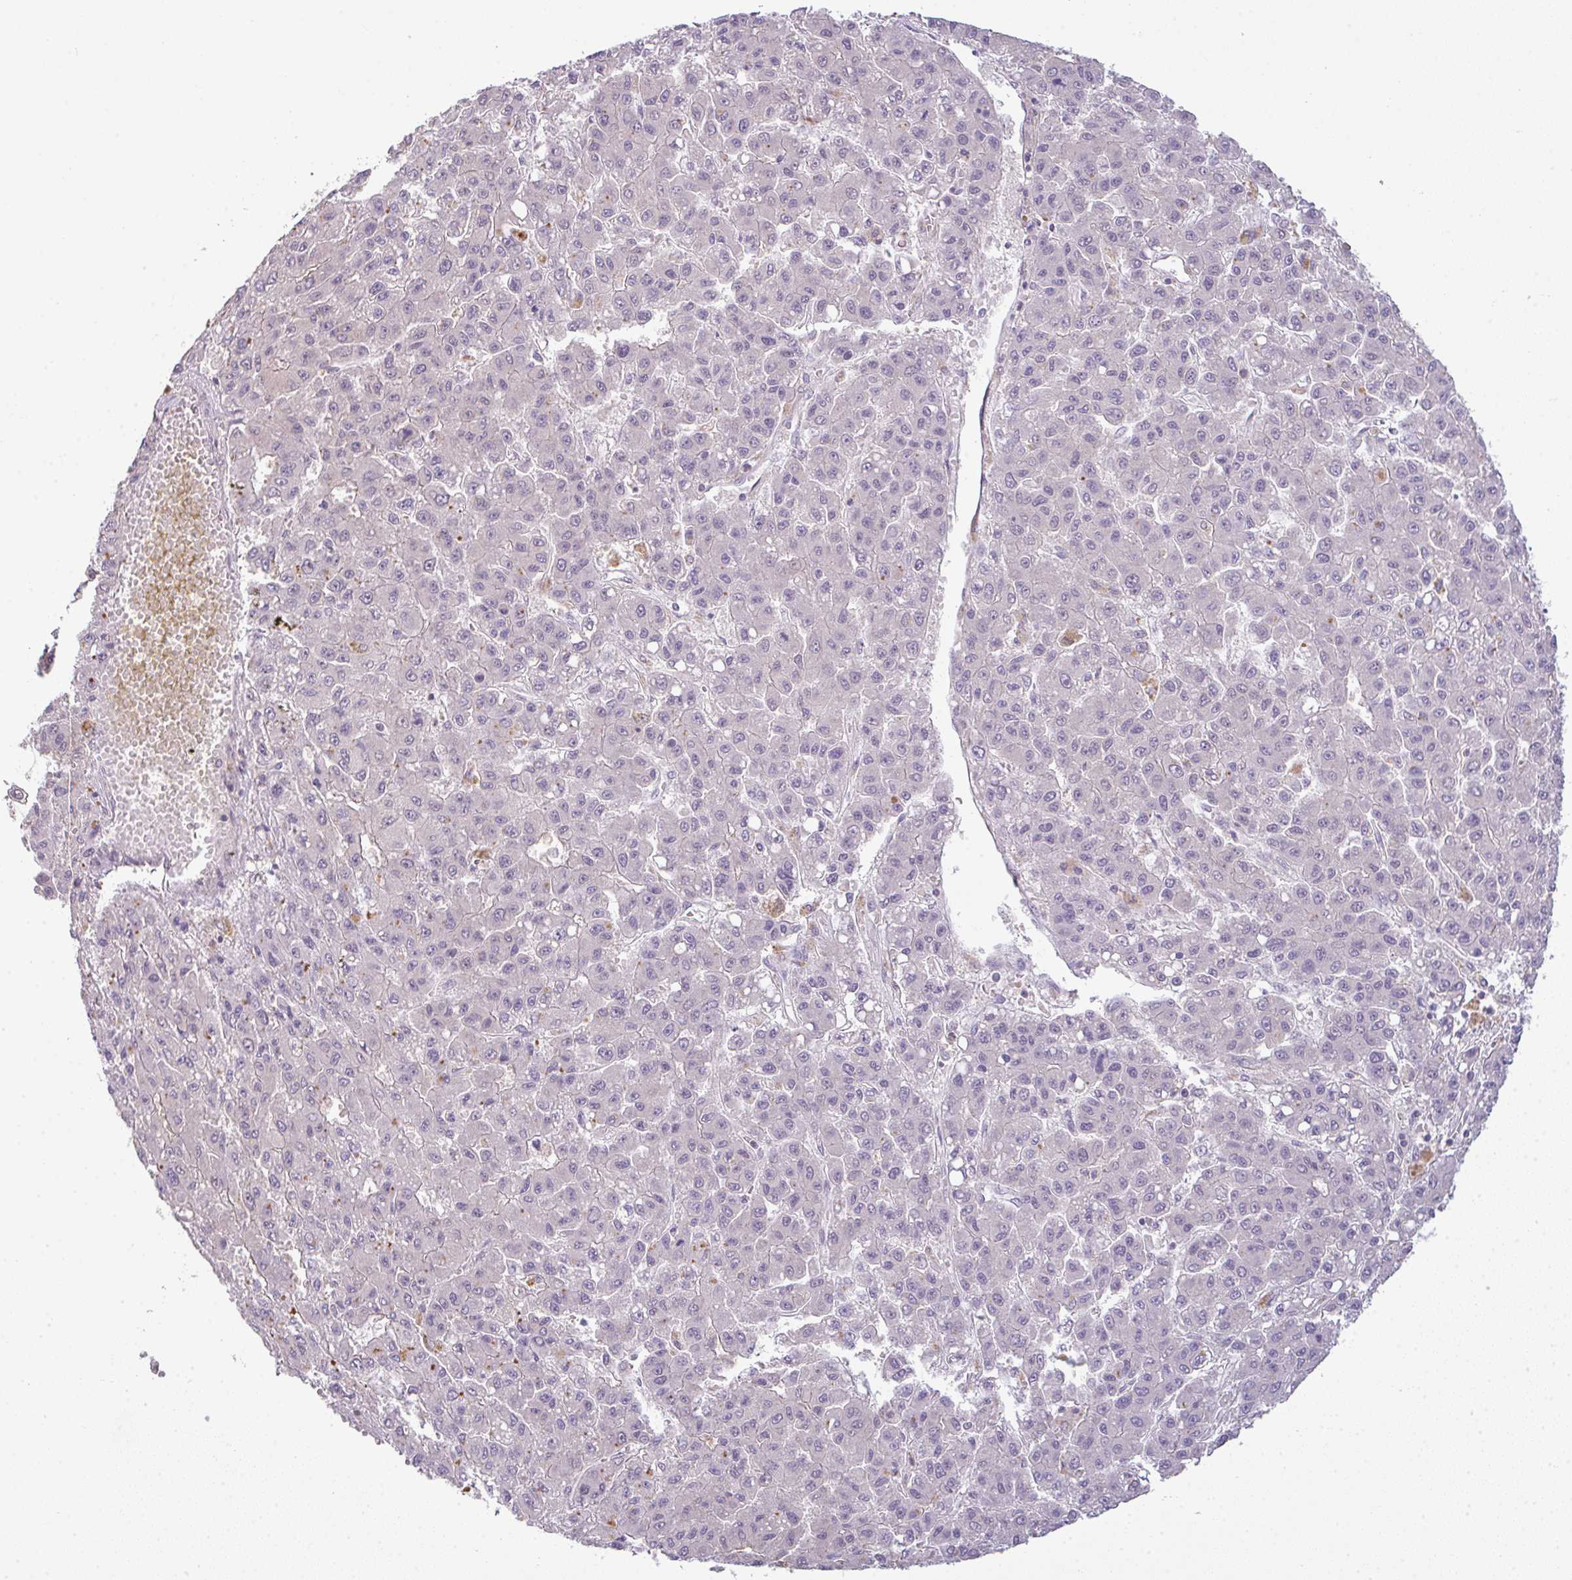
{"staining": {"intensity": "negative", "quantity": "none", "location": "none"}, "tissue": "liver cancer", "cell_type": "Tumor cells", "image_type": "cancer", "snomed": [{"axis": "morphology", "description": "Carcinoma, Hepatocellular, NOS"}, {"axis": "topography", "description": "Liver"}], "caption": "High power microscopy histopathology image of an immunohistochemistry (IHC) image of liver cancer (hepatocellular carcinoma), revealing no significant expression in tumor cells.", "gene": "CSE1L", "patient": {"sex": "male", "age": 70}}